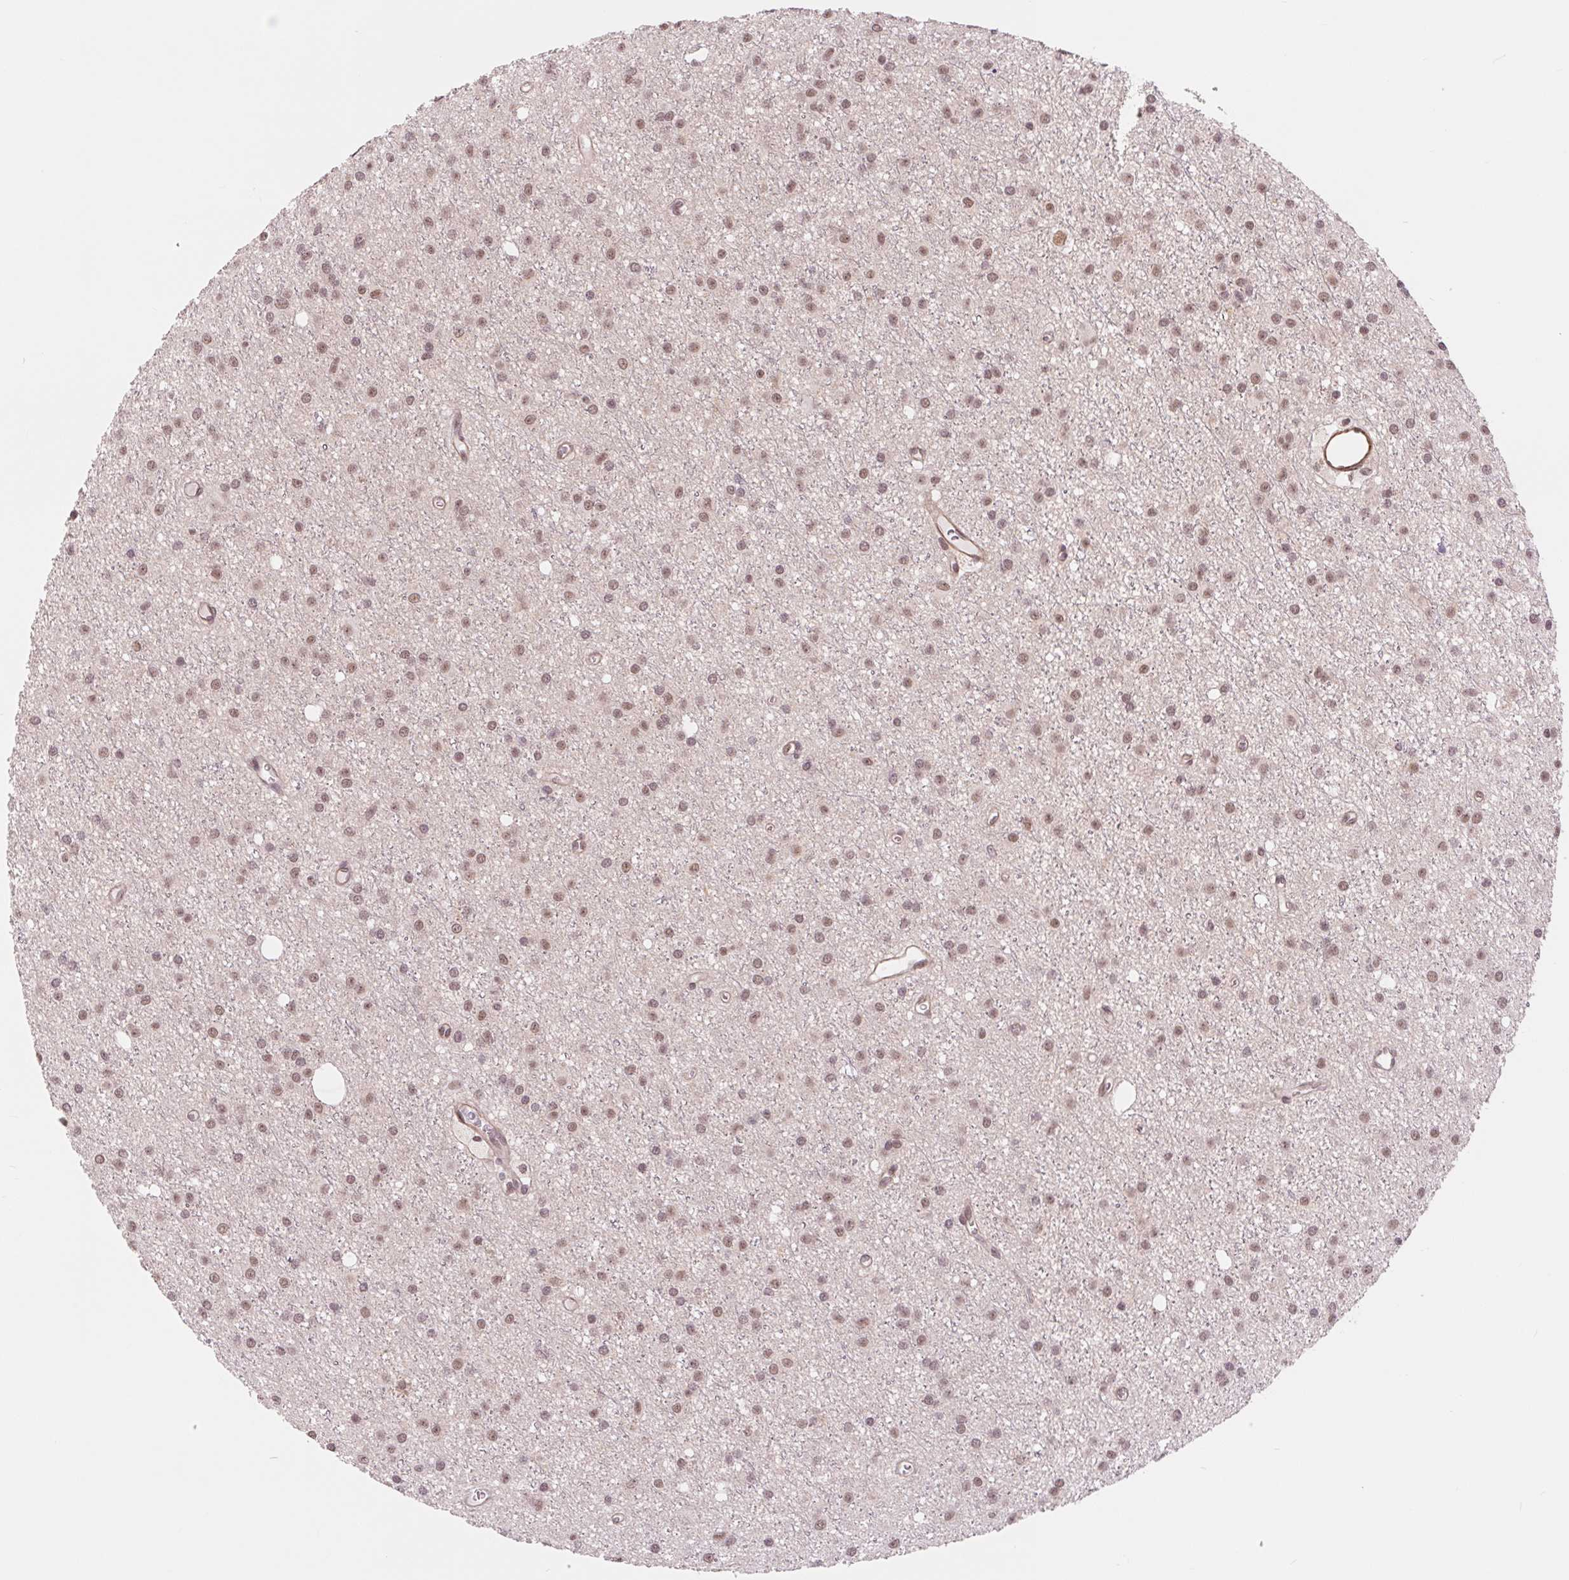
{"staining": {"intensity": "moderate", "quantity": ">75%", "location": "nuclear"}, "tissue": "glioma", "cell_type": "Tumor cells", "image_type": "cancer", "snomed": [{"axis": "morphology", "description": "Glioma, malignant, Low grade"}, {"axis": "topography", "description": "Brain"}], "caption": "Protein expression analysis of human glioma reveals moderate nuclear positivity in approximately >75% of tumor cells.", "gene": "BCAT1", "patient": {"sex": "male", "age": 27}}